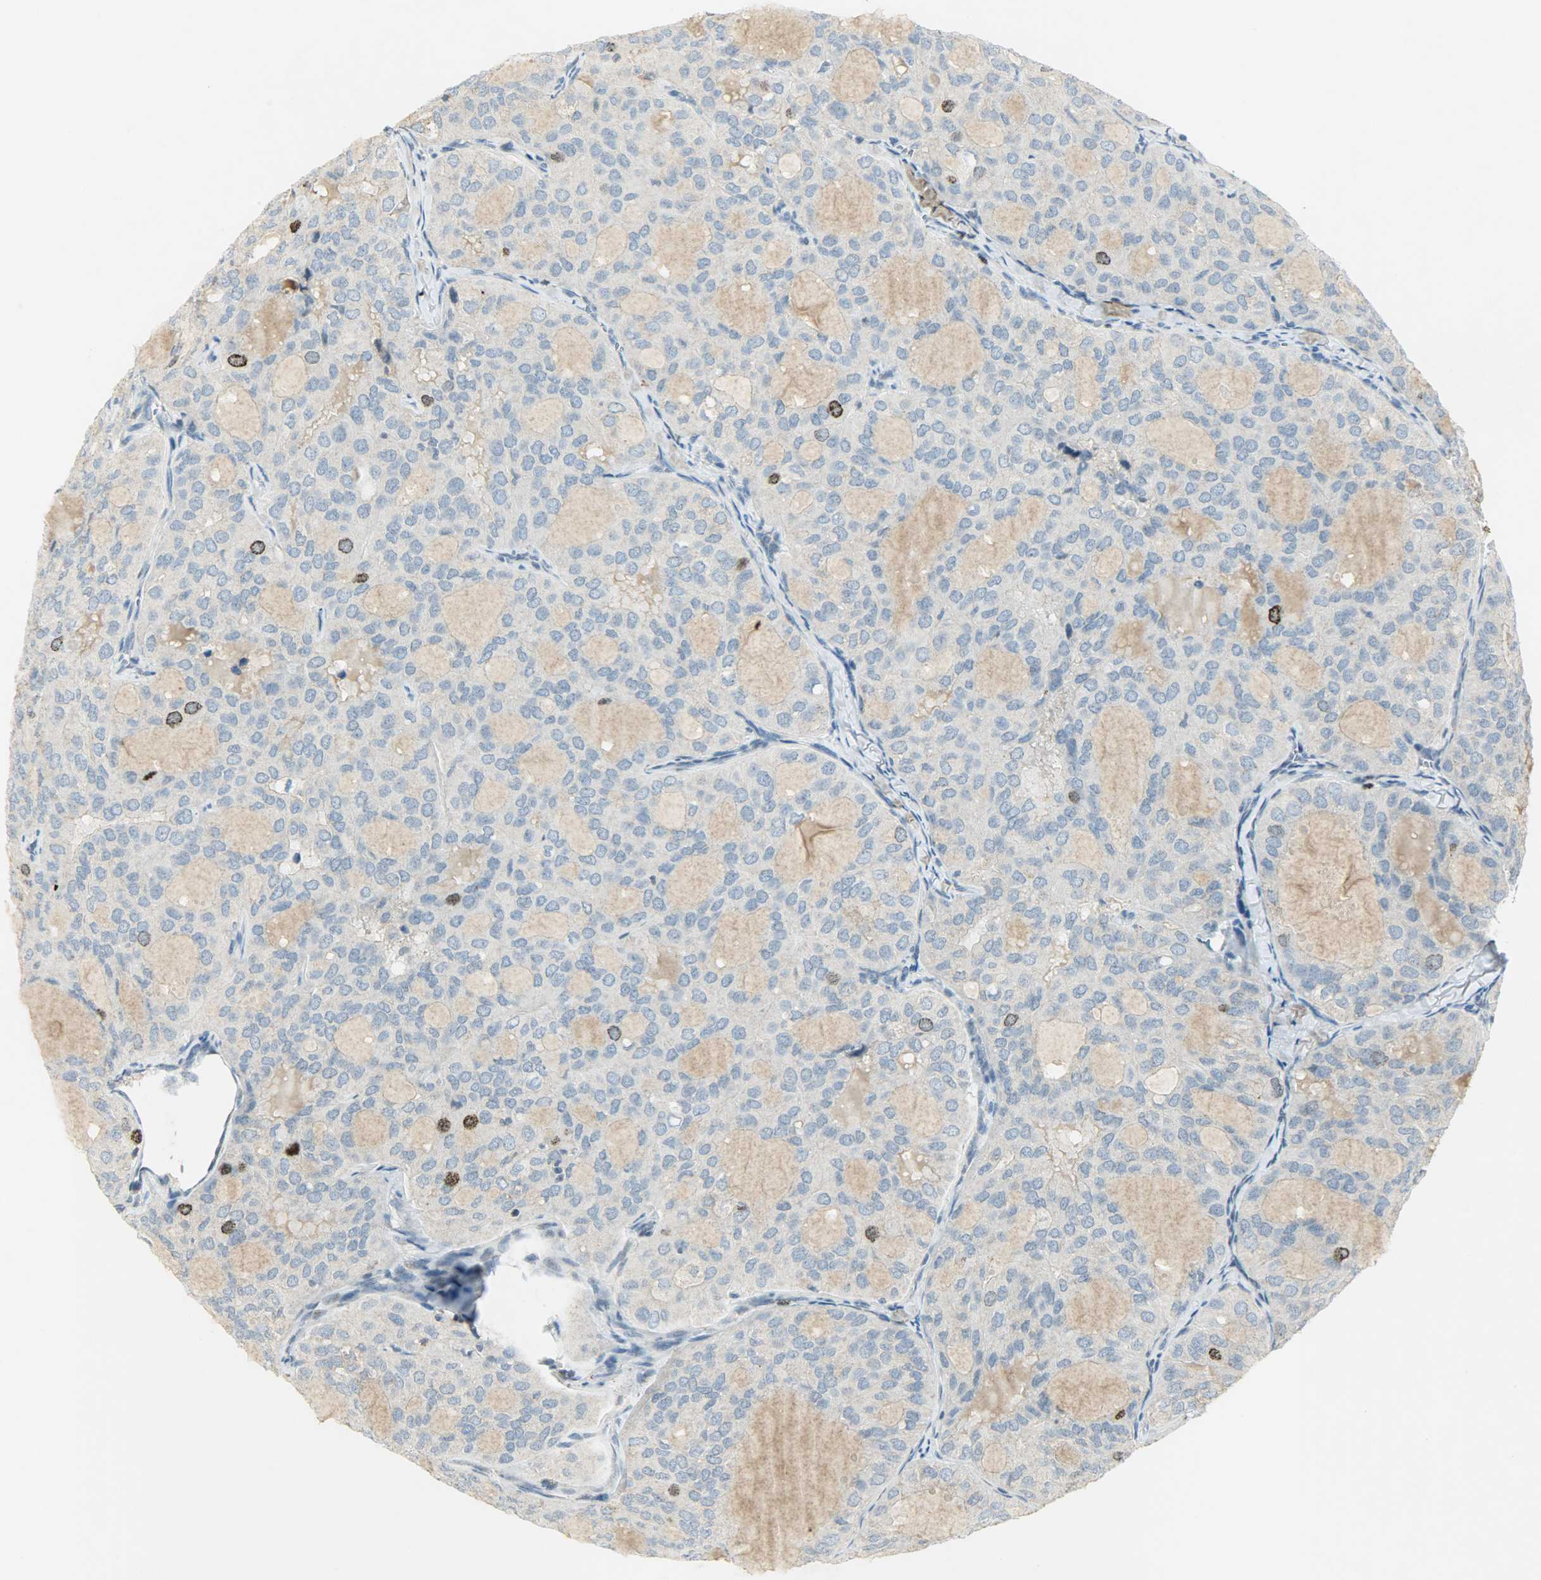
{"staining": {"intensity": "moderate", "quantity": "<25%", "location": "nuclear"}, "tissue": "thyroid cancer", "cell_type": "Tumor cells", "image_type": "cancer", "snomed": [{"axis": "morphology", "description": "Follicular adenoma carcinoma, NOS"}, {"axis": "topography", "description": "Thyroid gland"}], "caption": "High-power microscopy captured an IHC histopathology image of thyroid follicular adenoma carcinoma, revealing moderate nuclear staining in about <25% of tumor cells. (IHC, brightfield microscopy, high magnification).", "gene": "AURKB", "patient": {"sex": "male", "age": 75}}